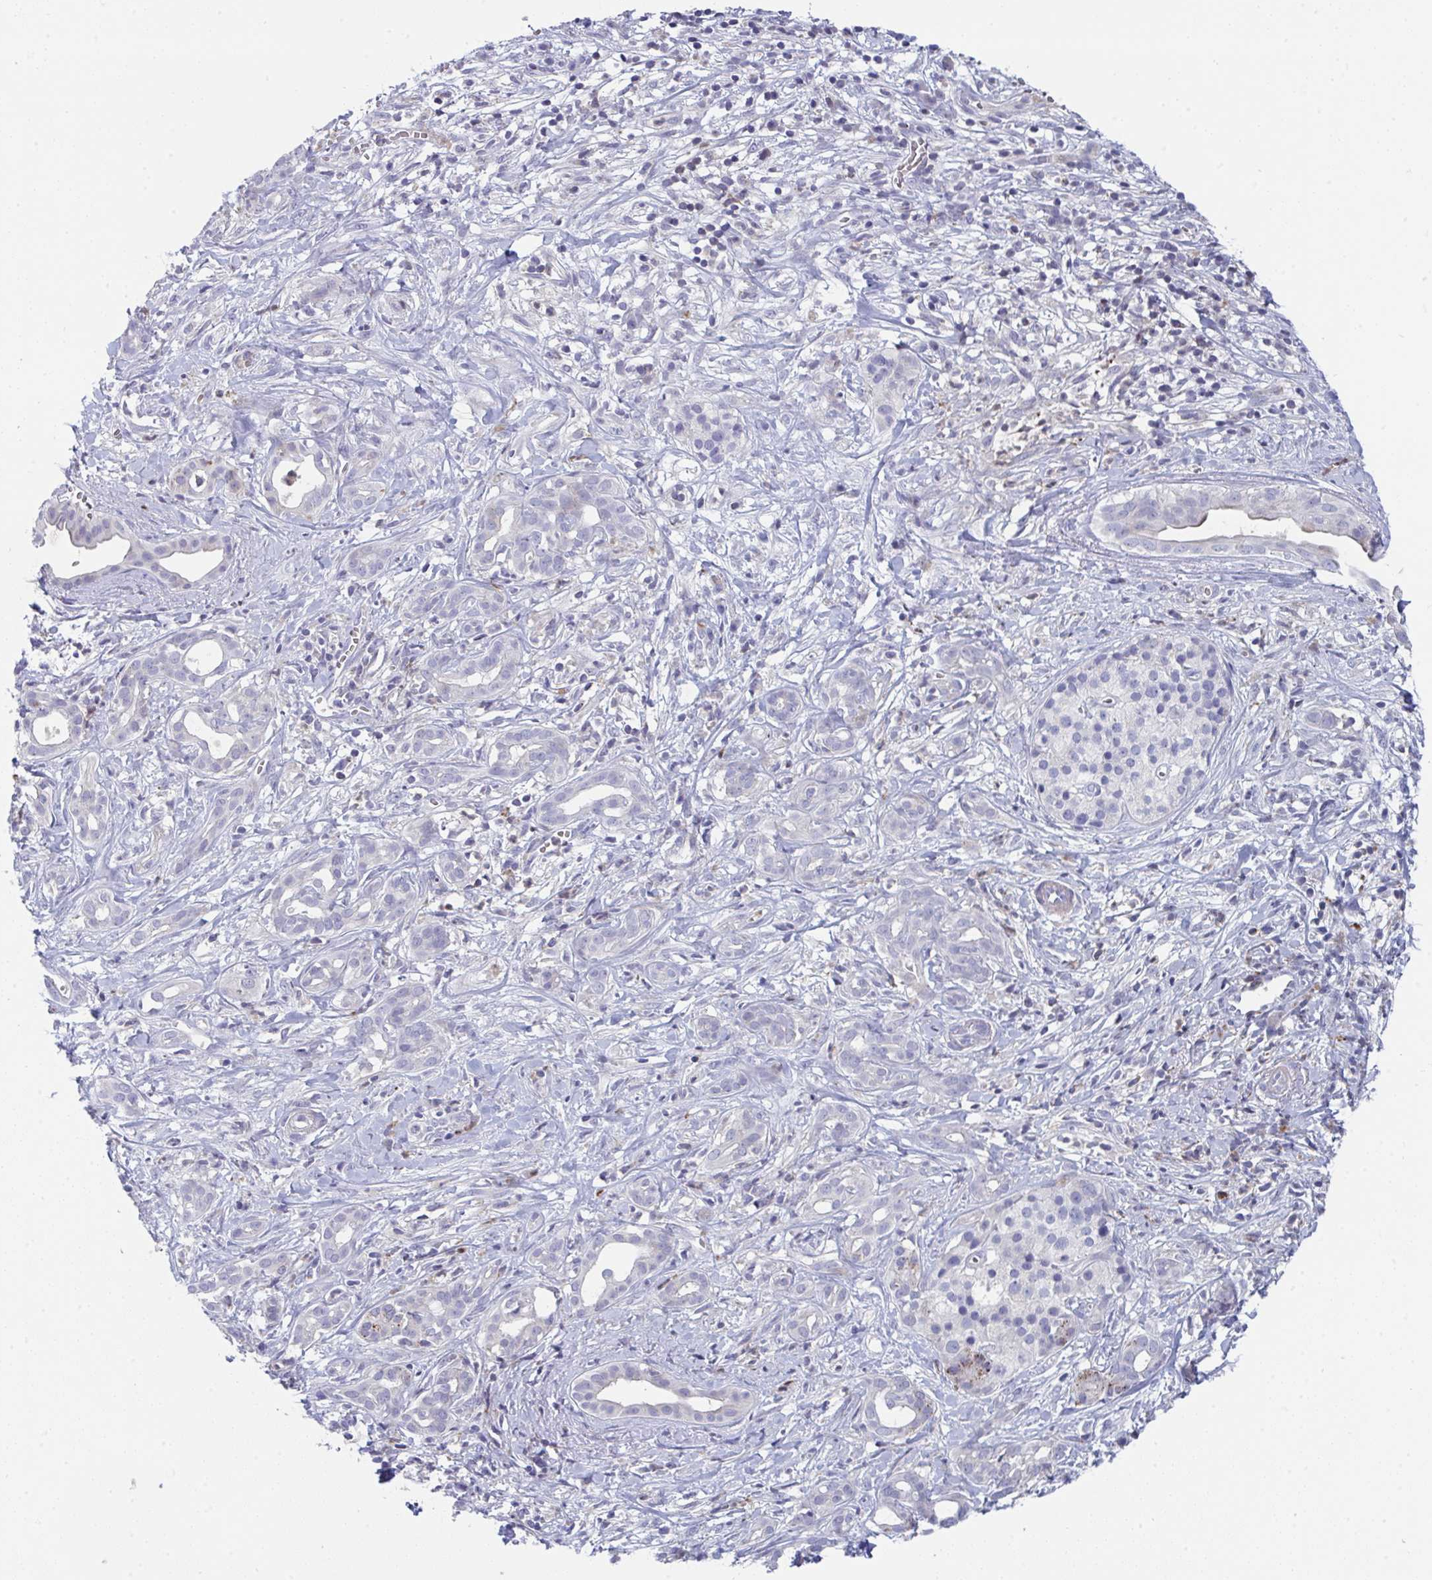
{"staining": {"intensity": "negative", "quantity": "none", "location": "none"}, "tissue": "pancreatic cancer", "cell_type": "Tumor cells", "image_type": "cancer", "snomed": [{"axis": "morphology", "description": "Adenocarcinoma, NOS"}, {"axis": "topography", "description": "Pancreas"}], "caption": "An IHC micrograph of pancreatic adenocarcinoma is shown. There is no staining in tumor cells of pancreatic adenocarcinoma.", "gene": "AOC2", "patient": {"sex": "male", "age": 61}}